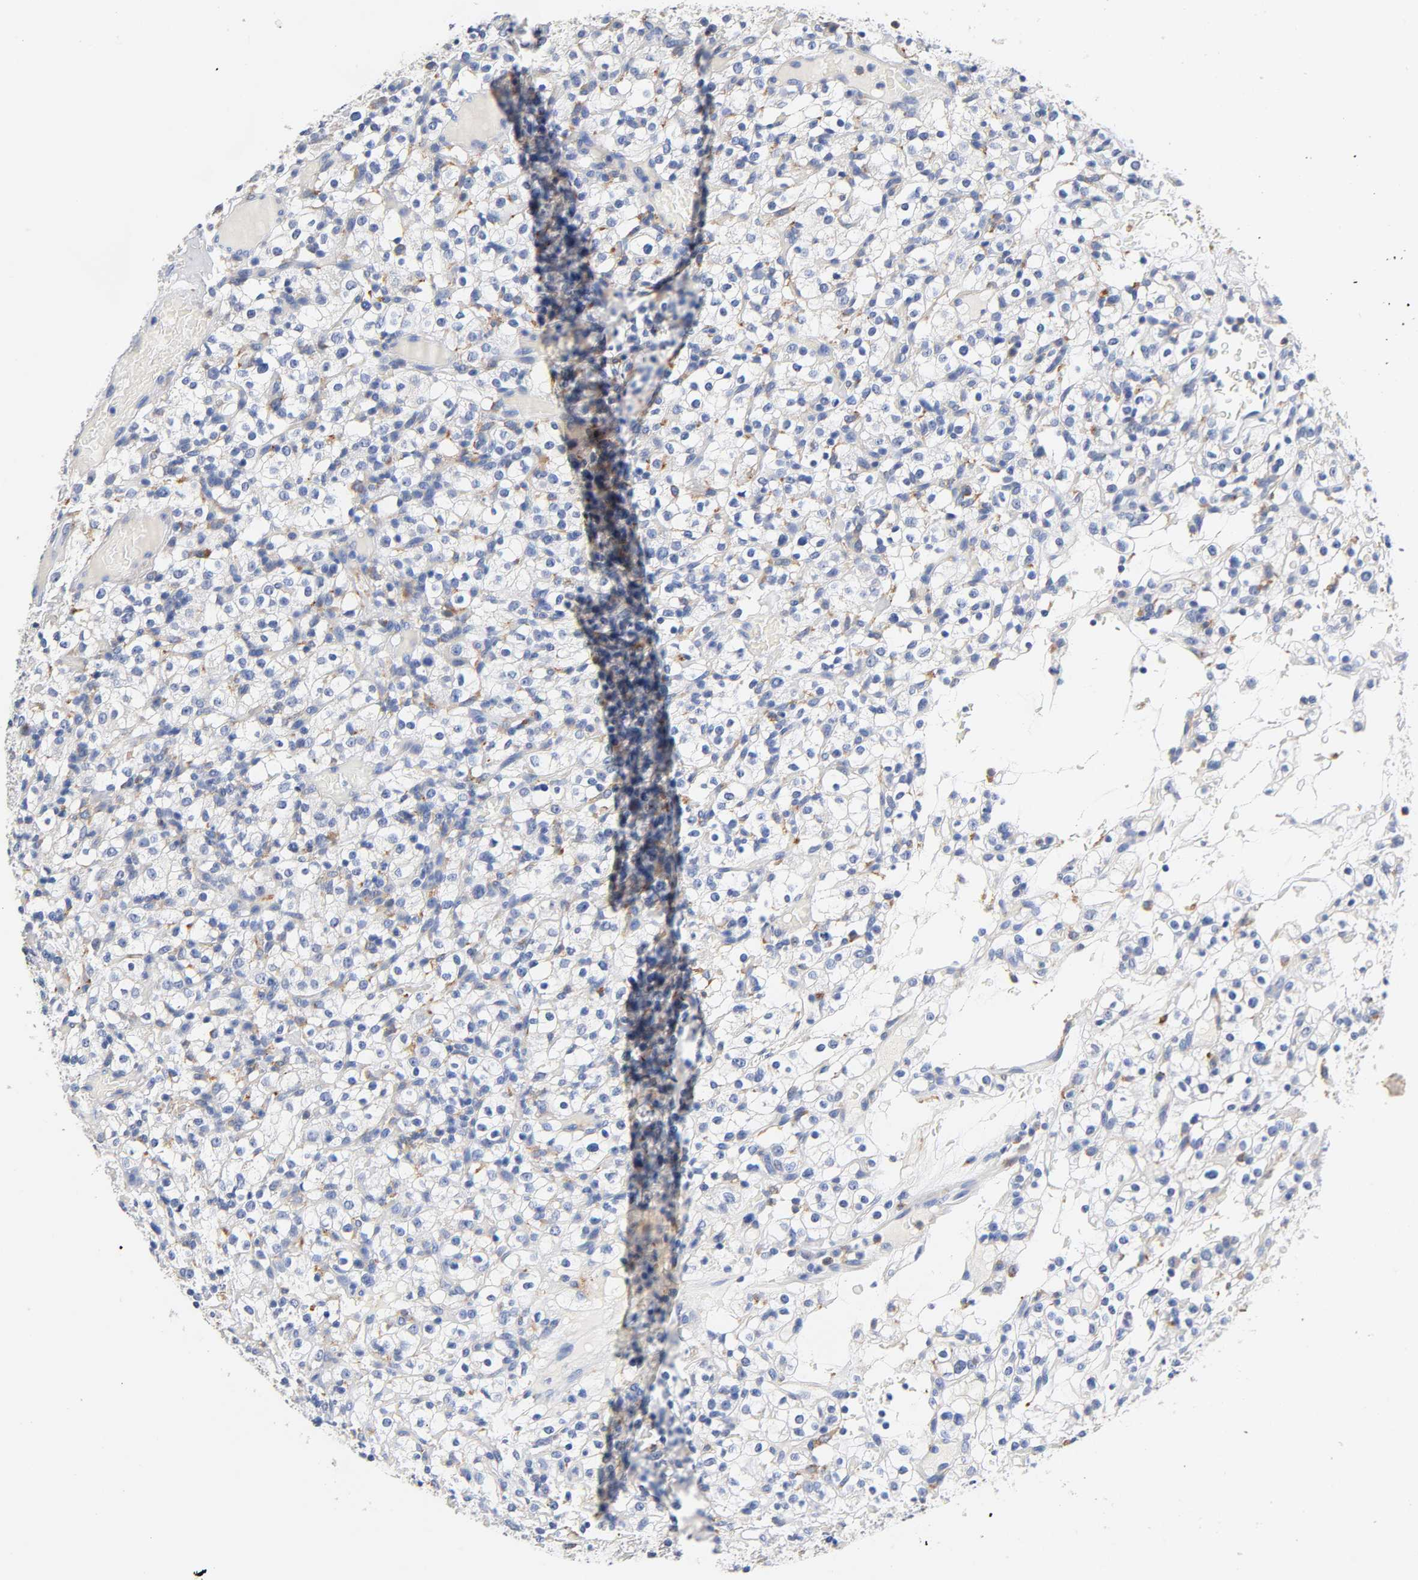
{"staining": {"intensity": "negative", "quantity": "none", "location": "none"}, "tissue": "renal cancer", "cell_type": "Tumor cells", "image_type": "cancer", "snomed": [{"axis": "morphology", "description": "Normal tissue, NOS"}, {"axis": "morphology", "description": "Adenocarcinoma, NOS"}, {"axis": "topography", "description": "Kidney"}], "caption": "Renal cancer was stained to show a protein in brown. There is no significant staining in tumor cells. Nuclei are stained in blue.", "gene": "LRP1", "patient": {"sex": "female", "age": 72}}